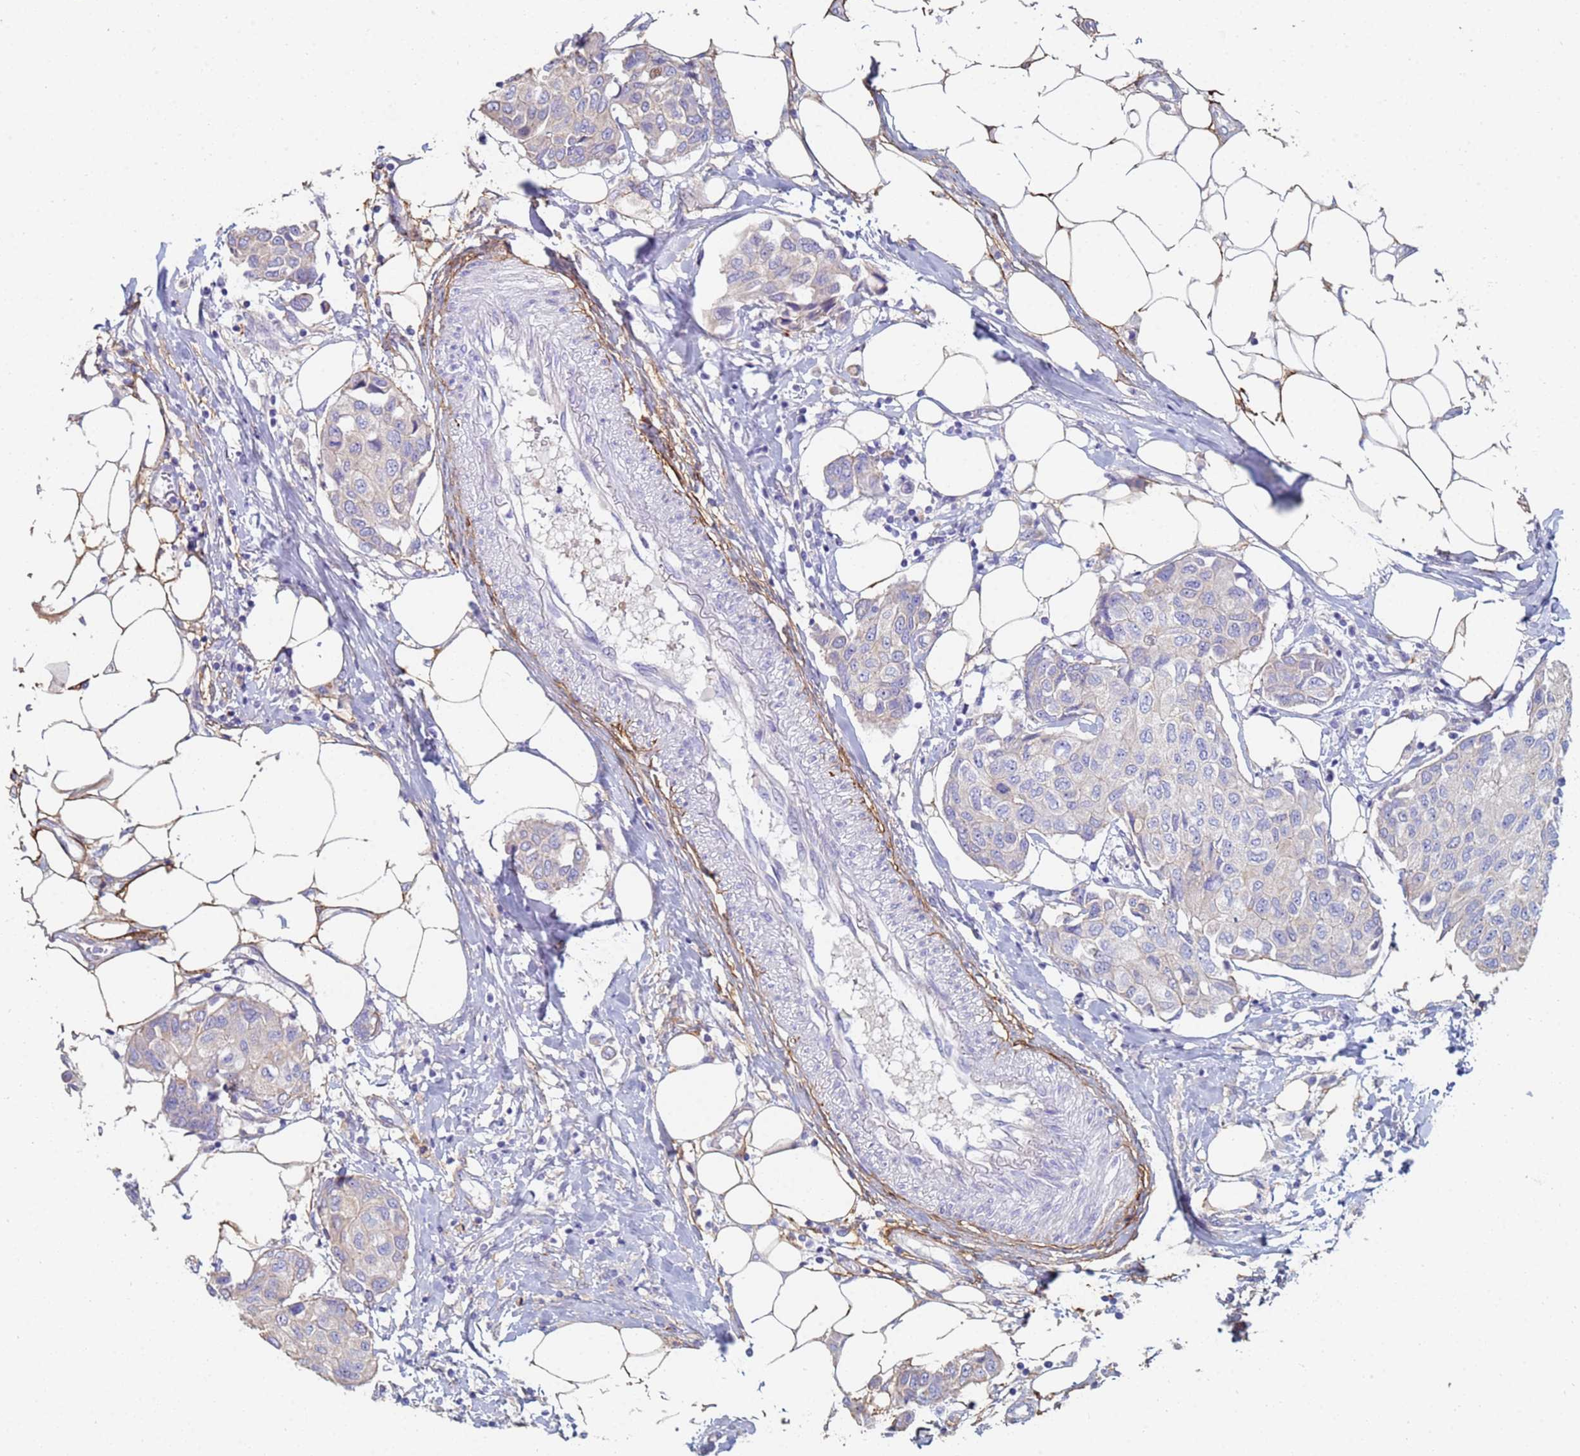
{"staining": {"intensity": "negative", "quantity": "none", "location": "none"}, "tissue": "breast cancer", "cell_type": "Tumor cells", "image_type": "cancer", "snomed": [{"axis": "morphology", "description": "Duct carcinoma"}, {"axis": "topography", "description": "Breast"}], "caption": "Immunohistochemistry image of neoplastic tissue: human breast infiltrating ductal carcinoma stained with DAB exhibits no significant protein positivity in tumor cells.", "gene": "ABCA8", "patient": {"sex": "female", "age": 80}}